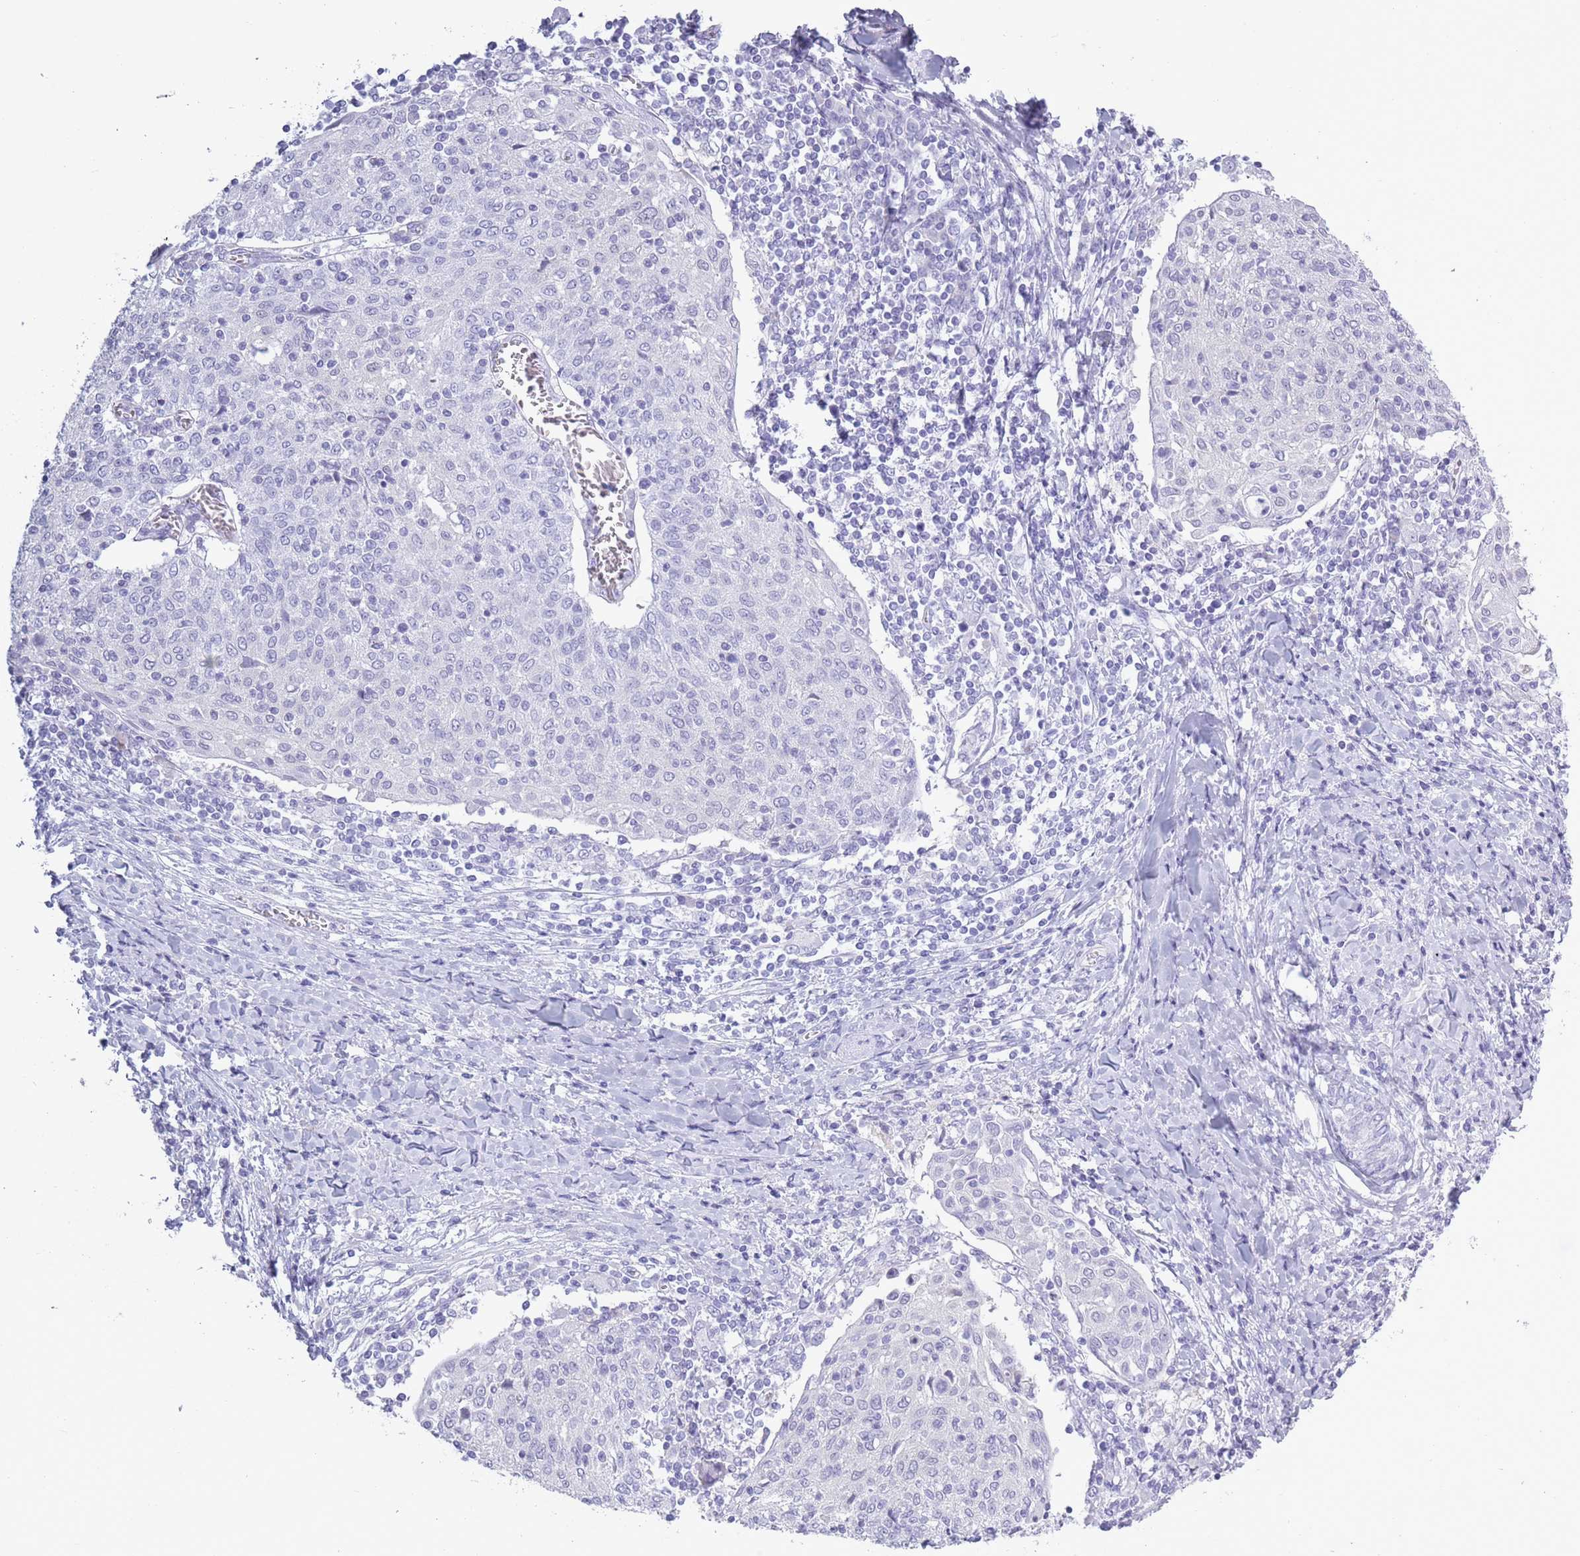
{"staining": {"intensity": "negative", "quantity": "none", "location": "none"}, "tissue": "cervical cancer", "cell_type": "Tumor cells", "image_type": "cancer", "snomed": [{"axis": "morphology", "description": "Squamous cell carcinoma, NOS"}, {"axis": "topography", "description": "Cervix"}], "caption": "Human cervical cancer (squamous cell carcinoma) stained for a protein using IHC displays no positivity in tumor cells.", "gene": "OR7C1", "patient": {"sex": "female", "age": 52}}